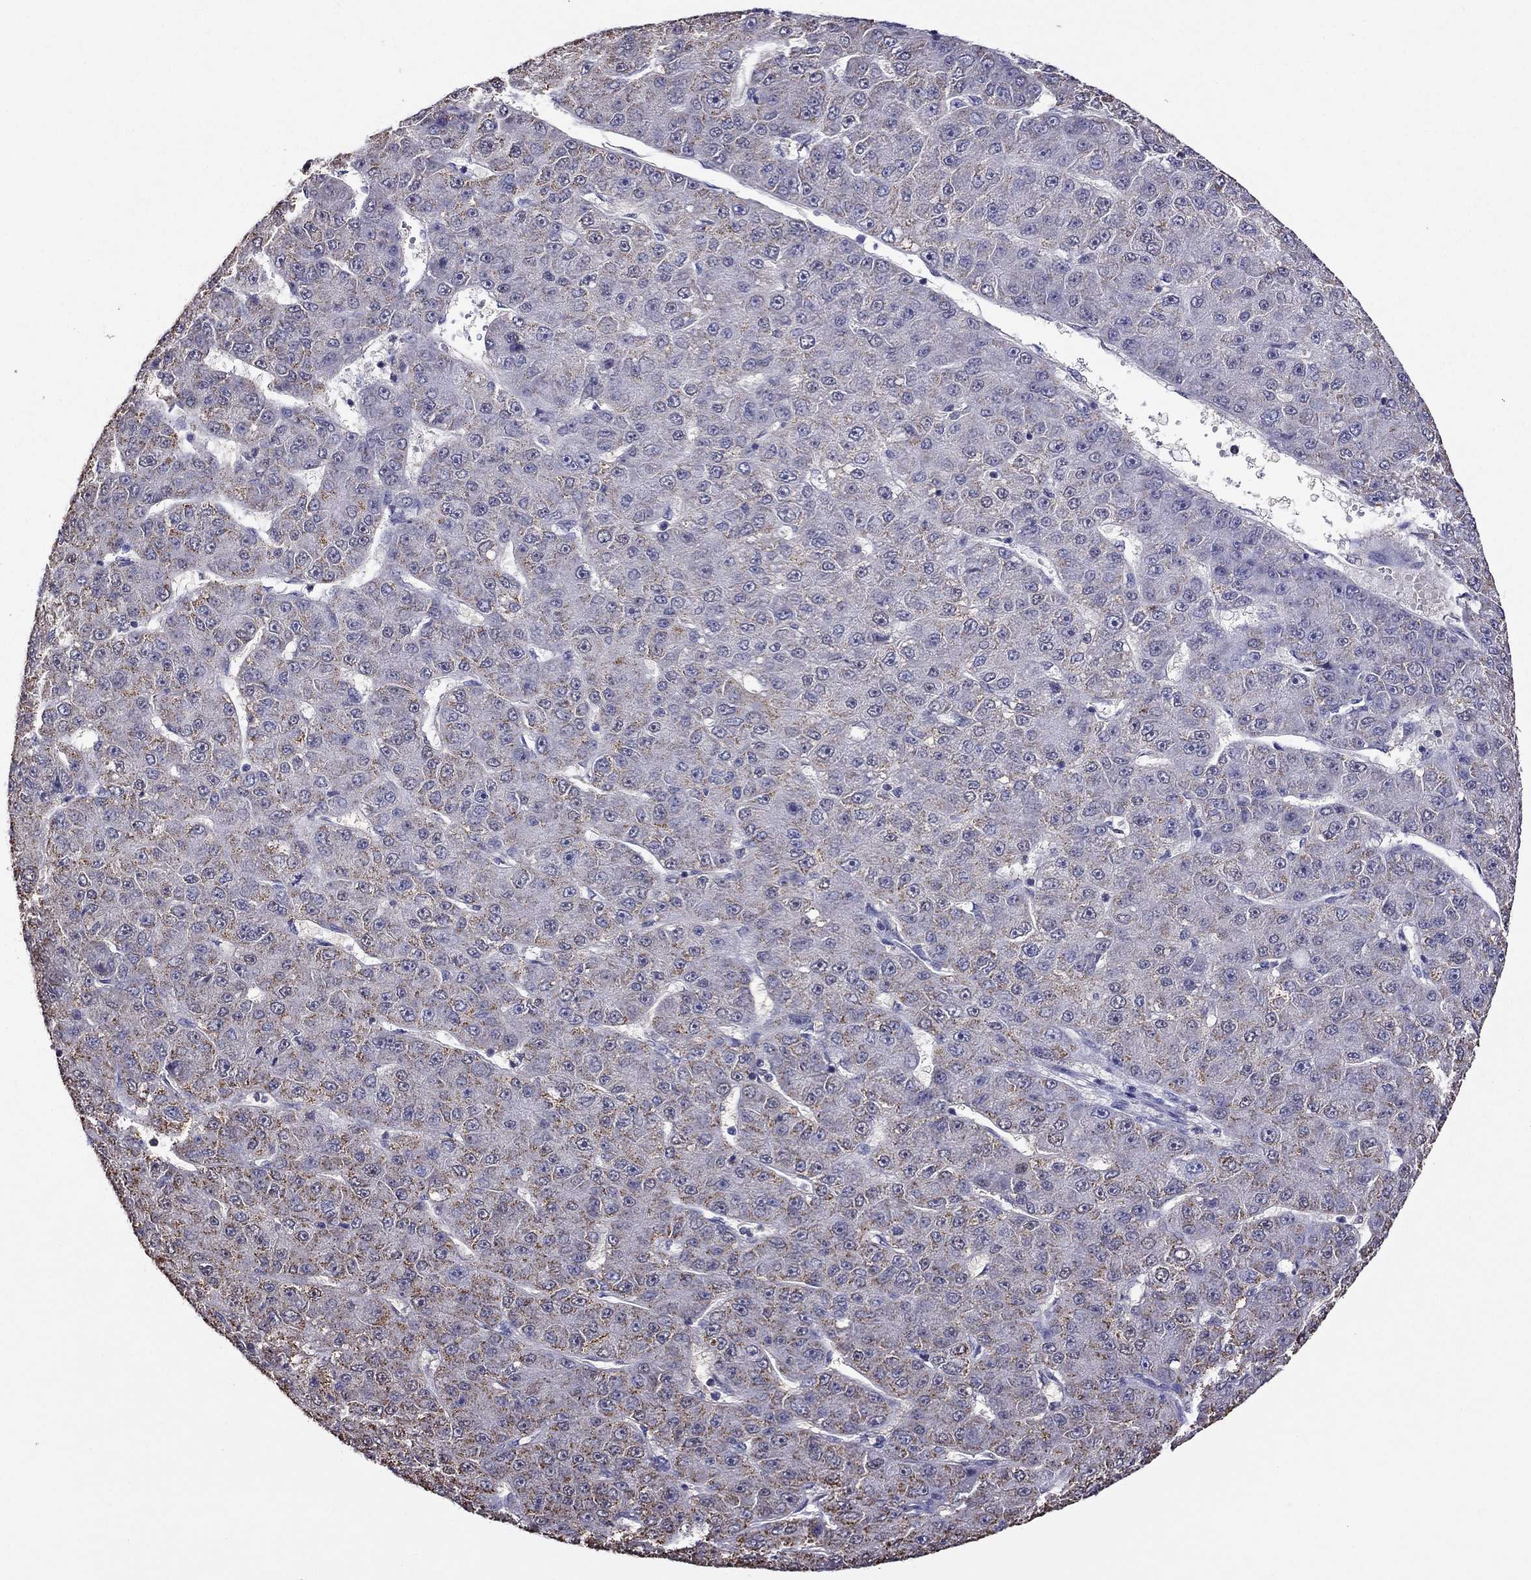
{"staining": {"intensity": "moderate", "quantity": "<25%", "location": "cytoplasmic/membranous"}, "tissue": "liver cancer", "cell_type": "Tumor cells", "image_type": "cancer", "snomed": [{"axis": "morphology", "description": "Carcinoma, Hepatocellular, NOS"}, {"axis": "topography", "description": "Liver"}], "caption": "Human liver cancer stained with a brown dye shows moderate cytoplasmic/membranous positive expression in approximately <25% of tumor cells.", "gene": "SCG2", "patient": {"sex": "male", "age": 67}}